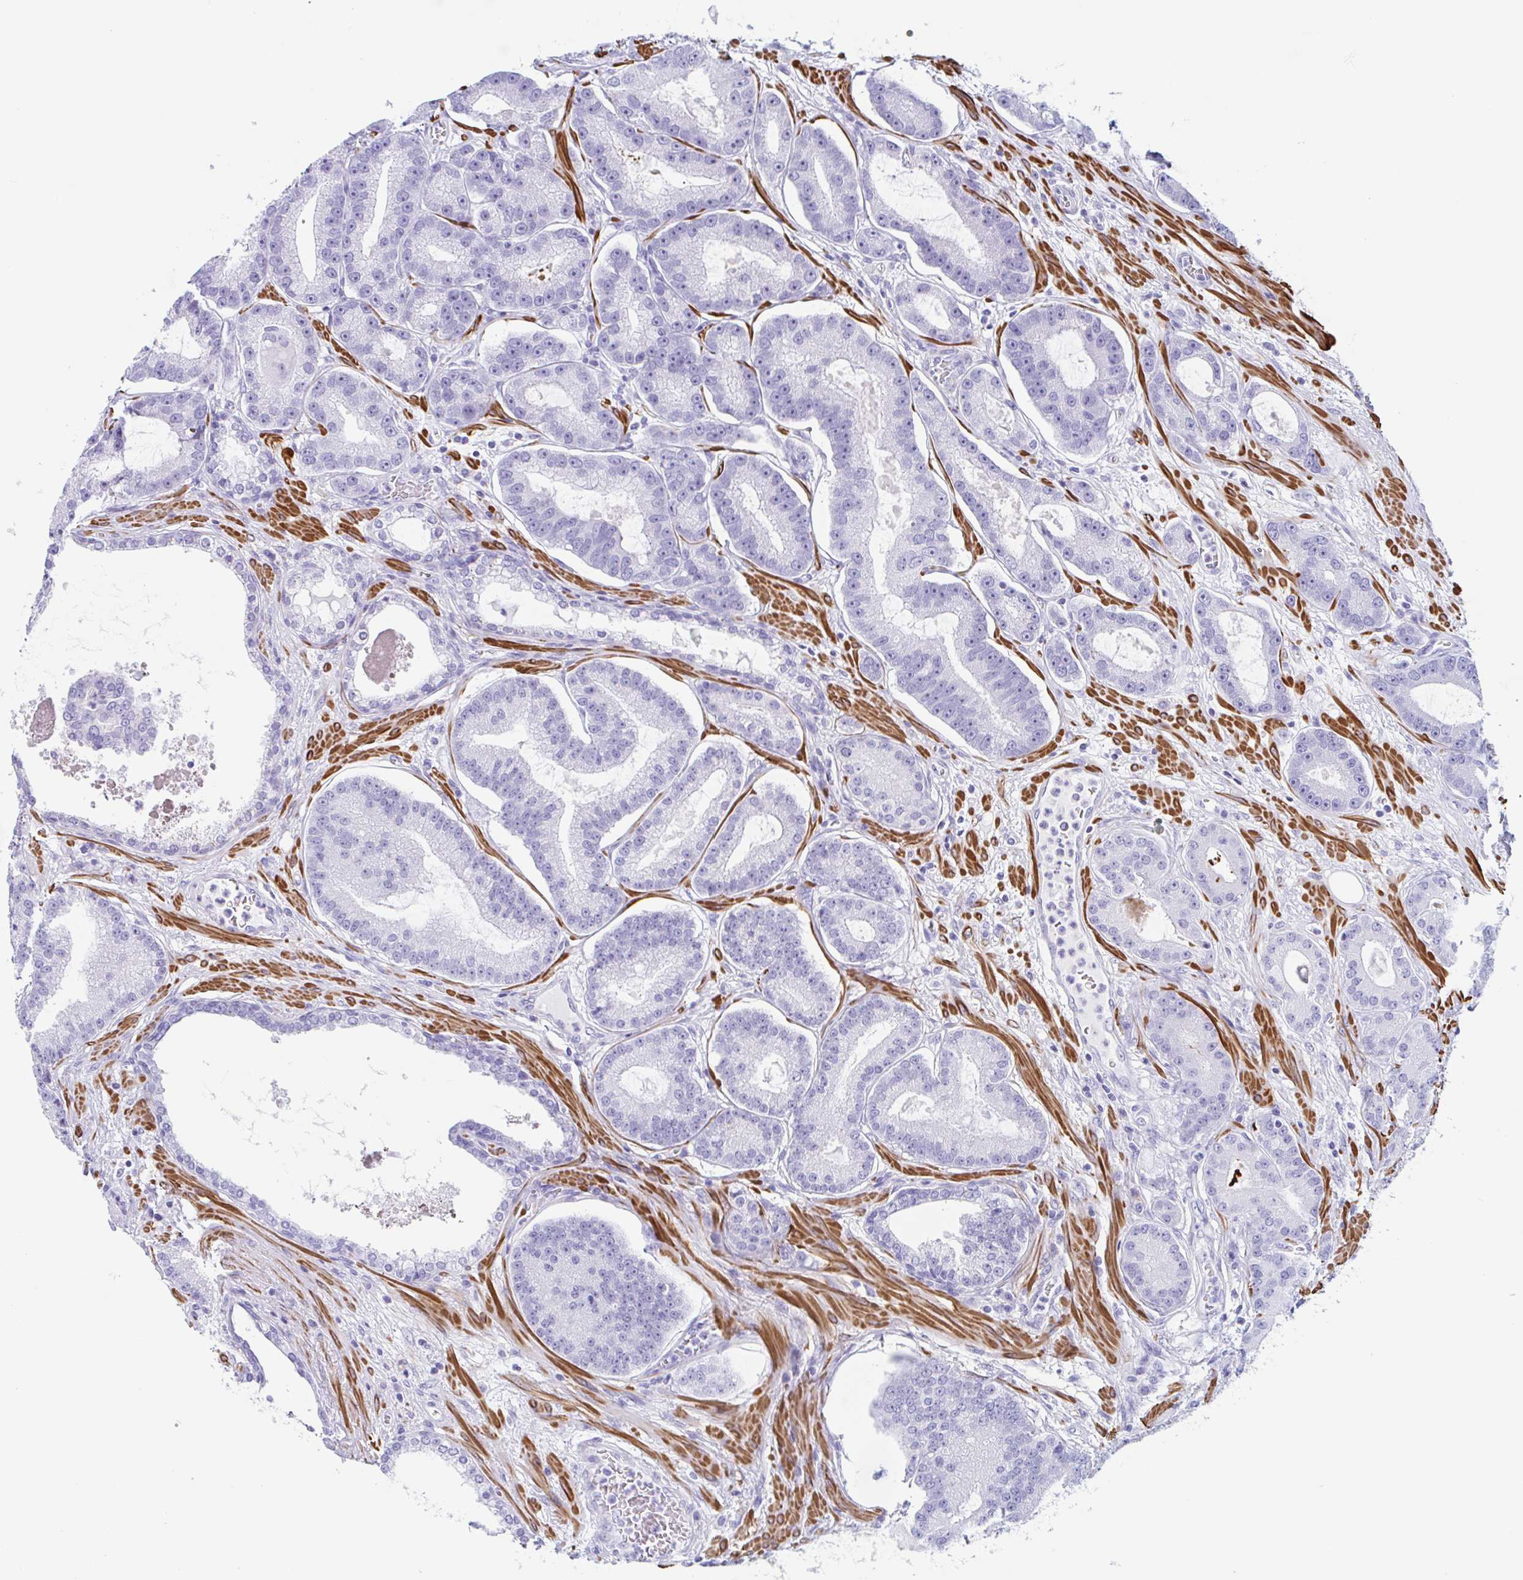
{"staining": {"intensity": "negative", "quantity": "none", "location": "none"}, "tissue": "prostate cancer", "cell_type": "Tumor cells", "image_type": "cancer", "snomed": [{"axis": "morphology", "description": "Adenocarcinoma, High grade"}, {"axis": "topography", "description": "Prostate"}], "caption": "Immunohistochemical staining of prostate cancer exhibits no significant positivity in tumor cells. The staining is performed using DAB brown chromogen with nuclei counter-stained in using hematoxylin.", "gene": "TAS2R41", "patient": {"sex": "male", "age": 65}}